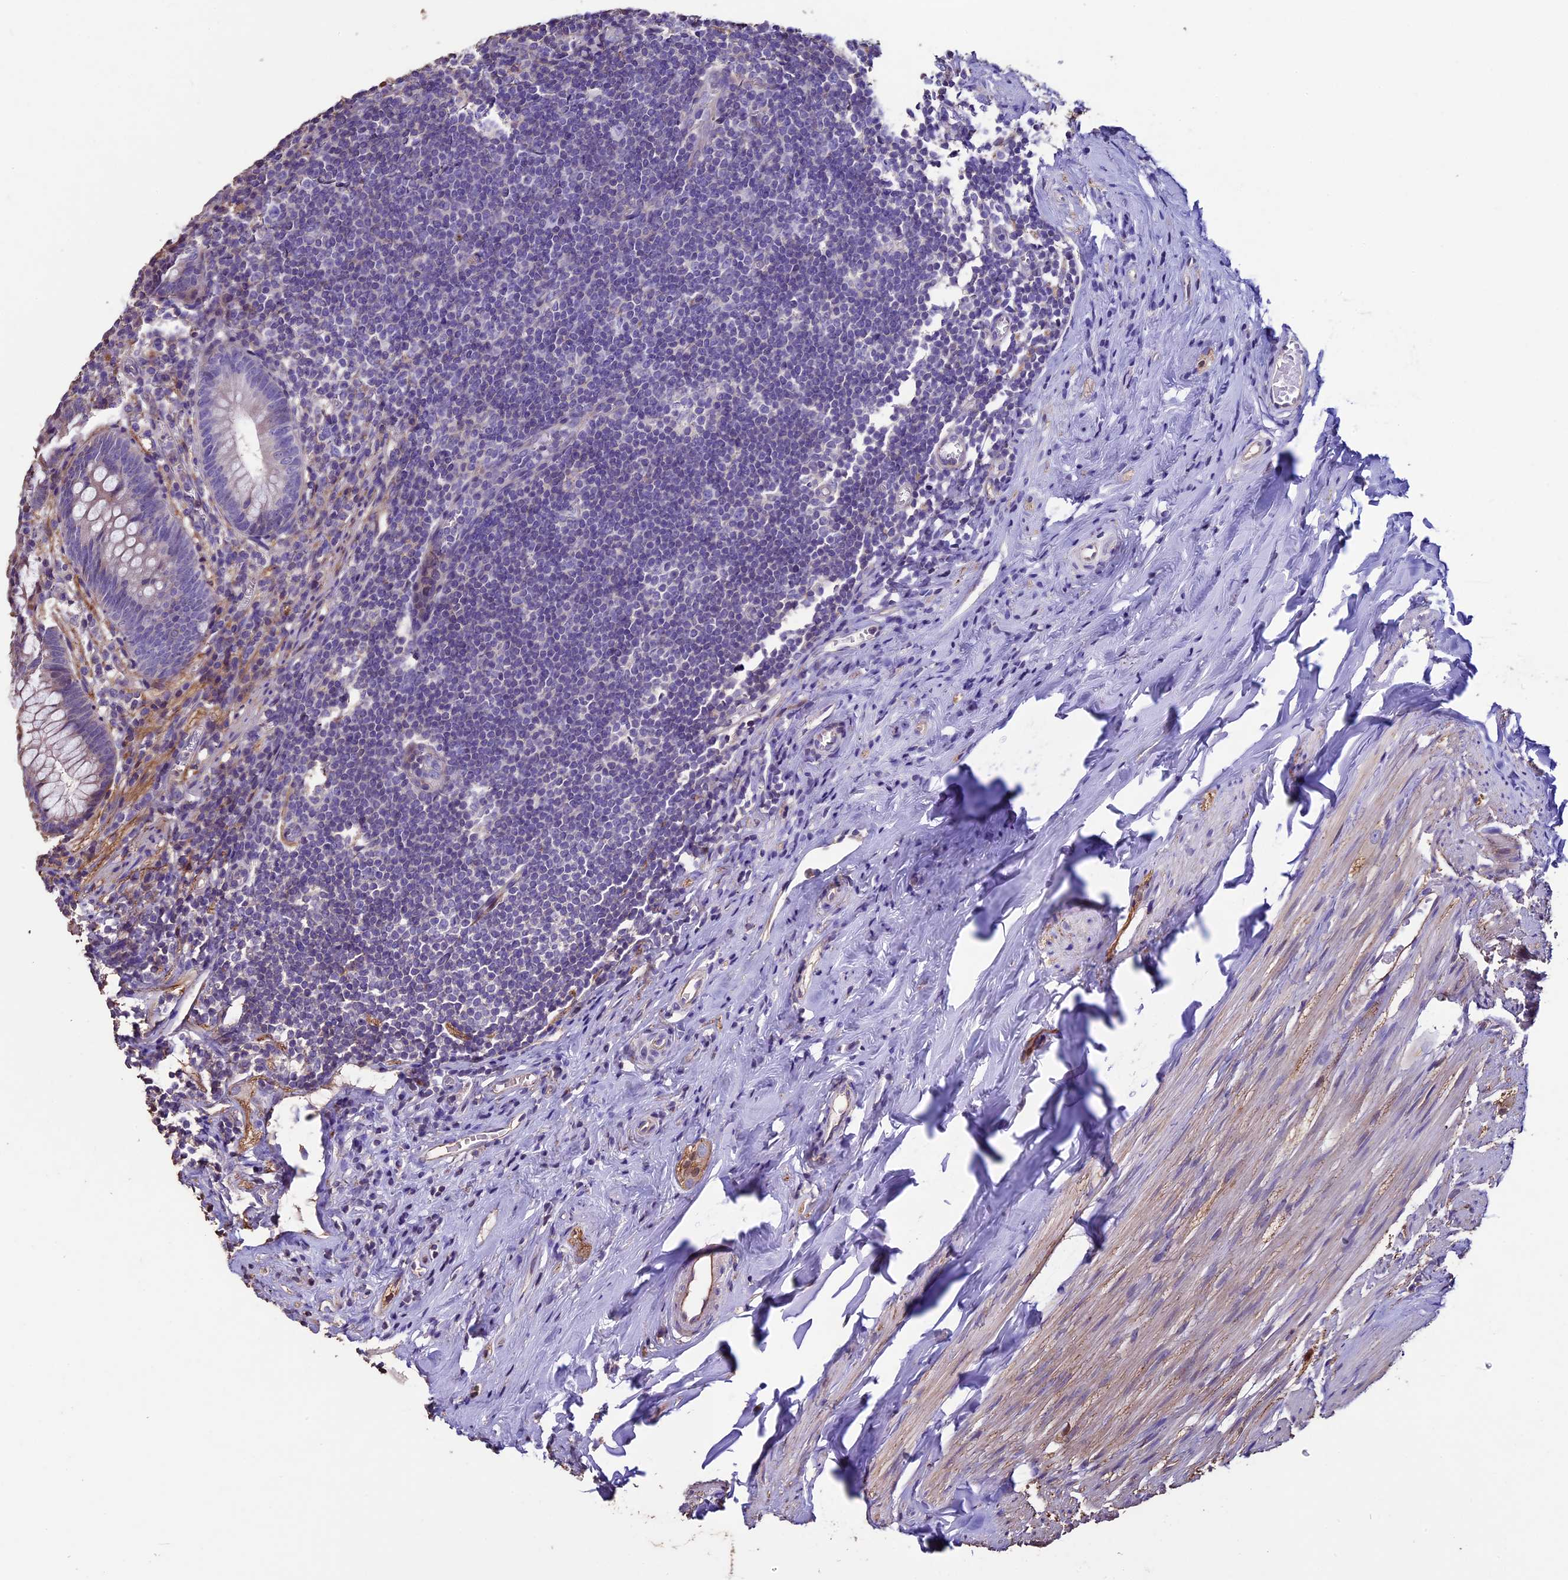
{"staining": {"intensity": "negative", "quantity": "none", "location": "none"}, "tissue": "appendix", "cell_type": "Glandular cells", "image_type": "normal", "snomed": [{"axis": "morphology", "description": "Normal tissue, NOS"}, {"axis": "topography", "description": "Appendix"}], "caption": "Glandular cells show no significant protein staining in benign appendix.", "gene": "USB1", "patient": {"sex": "female", "age": 51}}